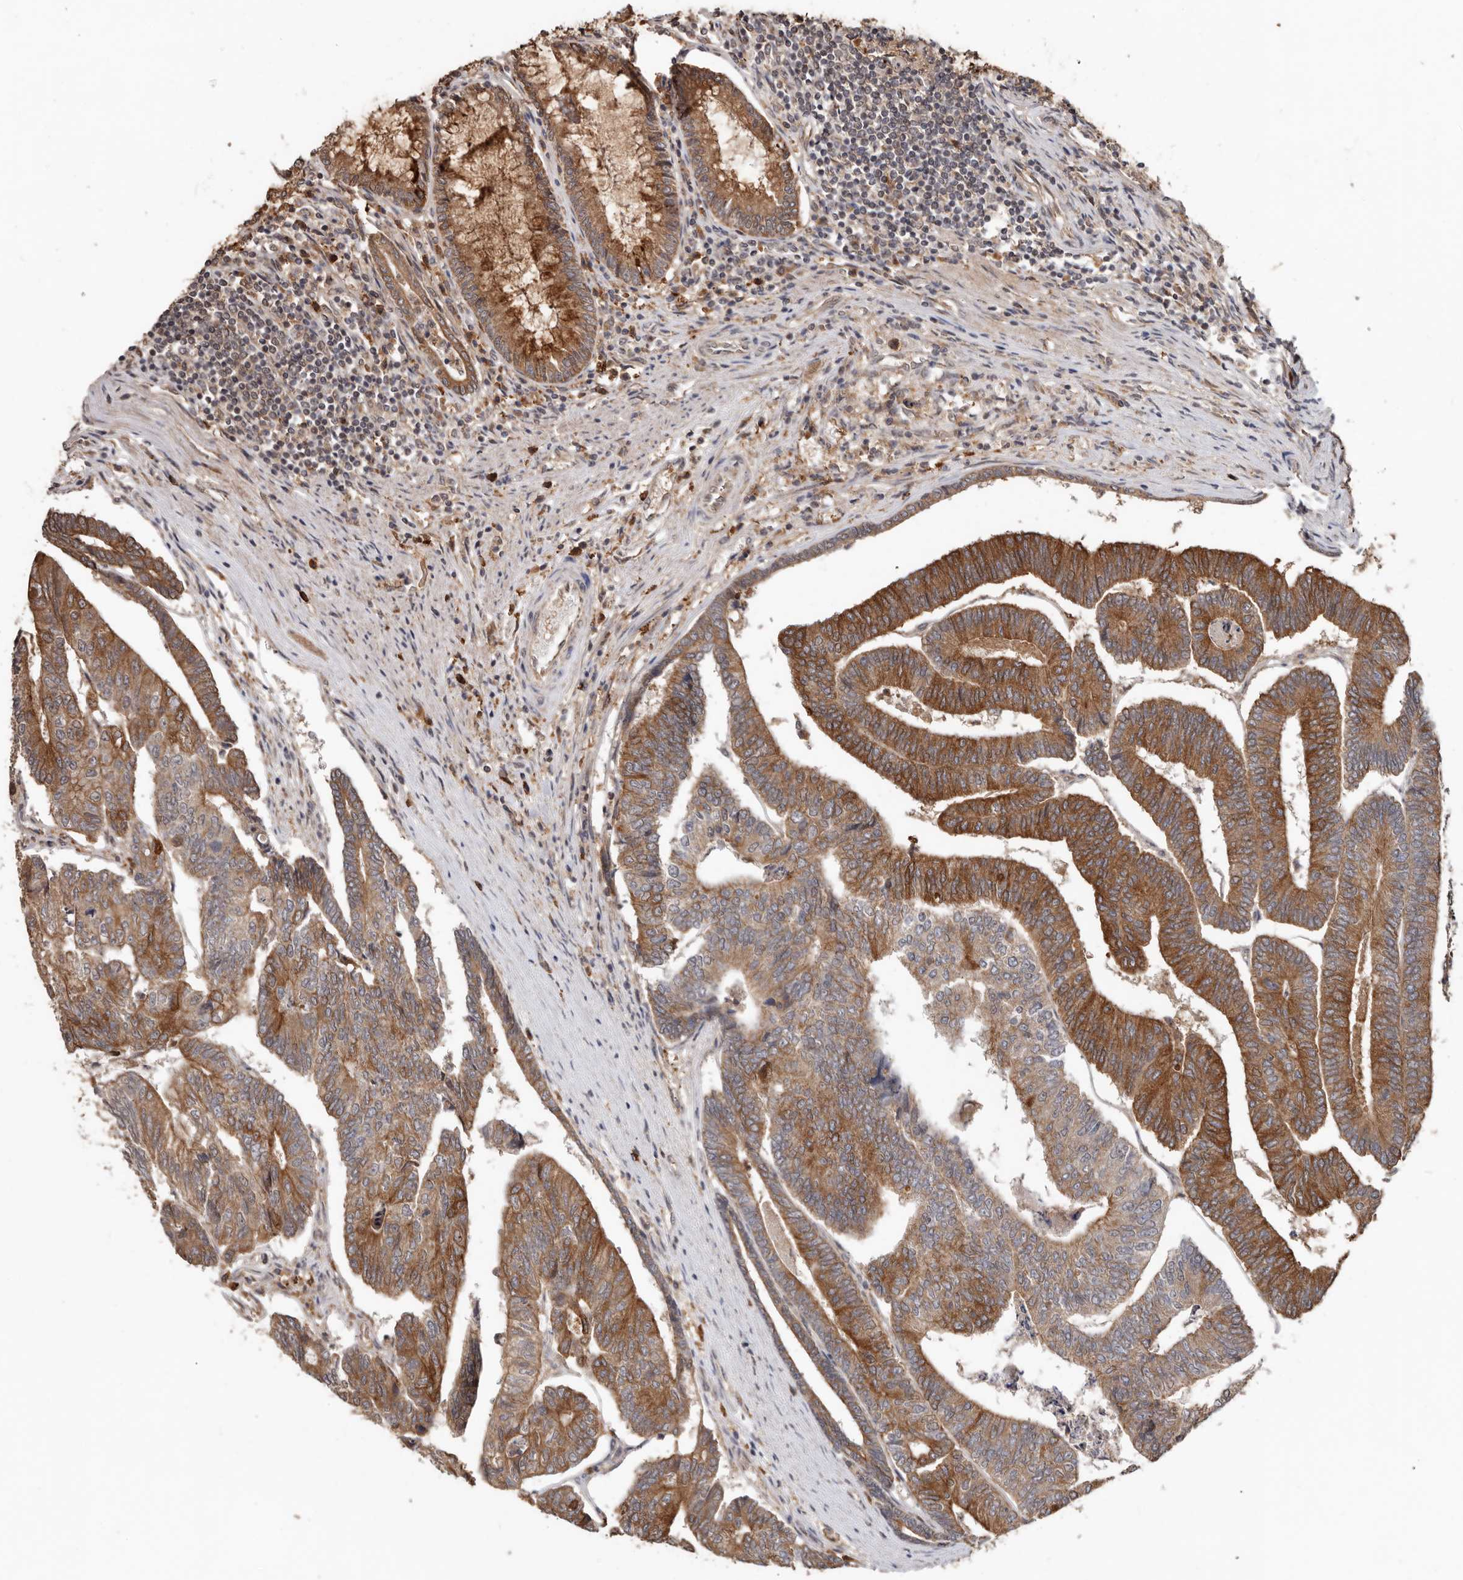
{"staining": {"intensity": "strong", "quantity": ">75%", "location": "cytoplasmic/membranous"}, "tissue": "colorectal cancer", "cell_type": "Tumor cells", "image_type": "cancer", "snomed": [{"axis": "morphology", "description": "Adenocarcinoma, NOS"}, {"axis": "topography", "description": "Colon"}], "caption": "Protein expression analysis of human adenocarcinoma (colorectal) reveals strong cytoplasmic/membranous positivity in approximately >75% of tumor cells.", "gene": "RSPO2", "patient": {"sex": "female", "age": 67}}